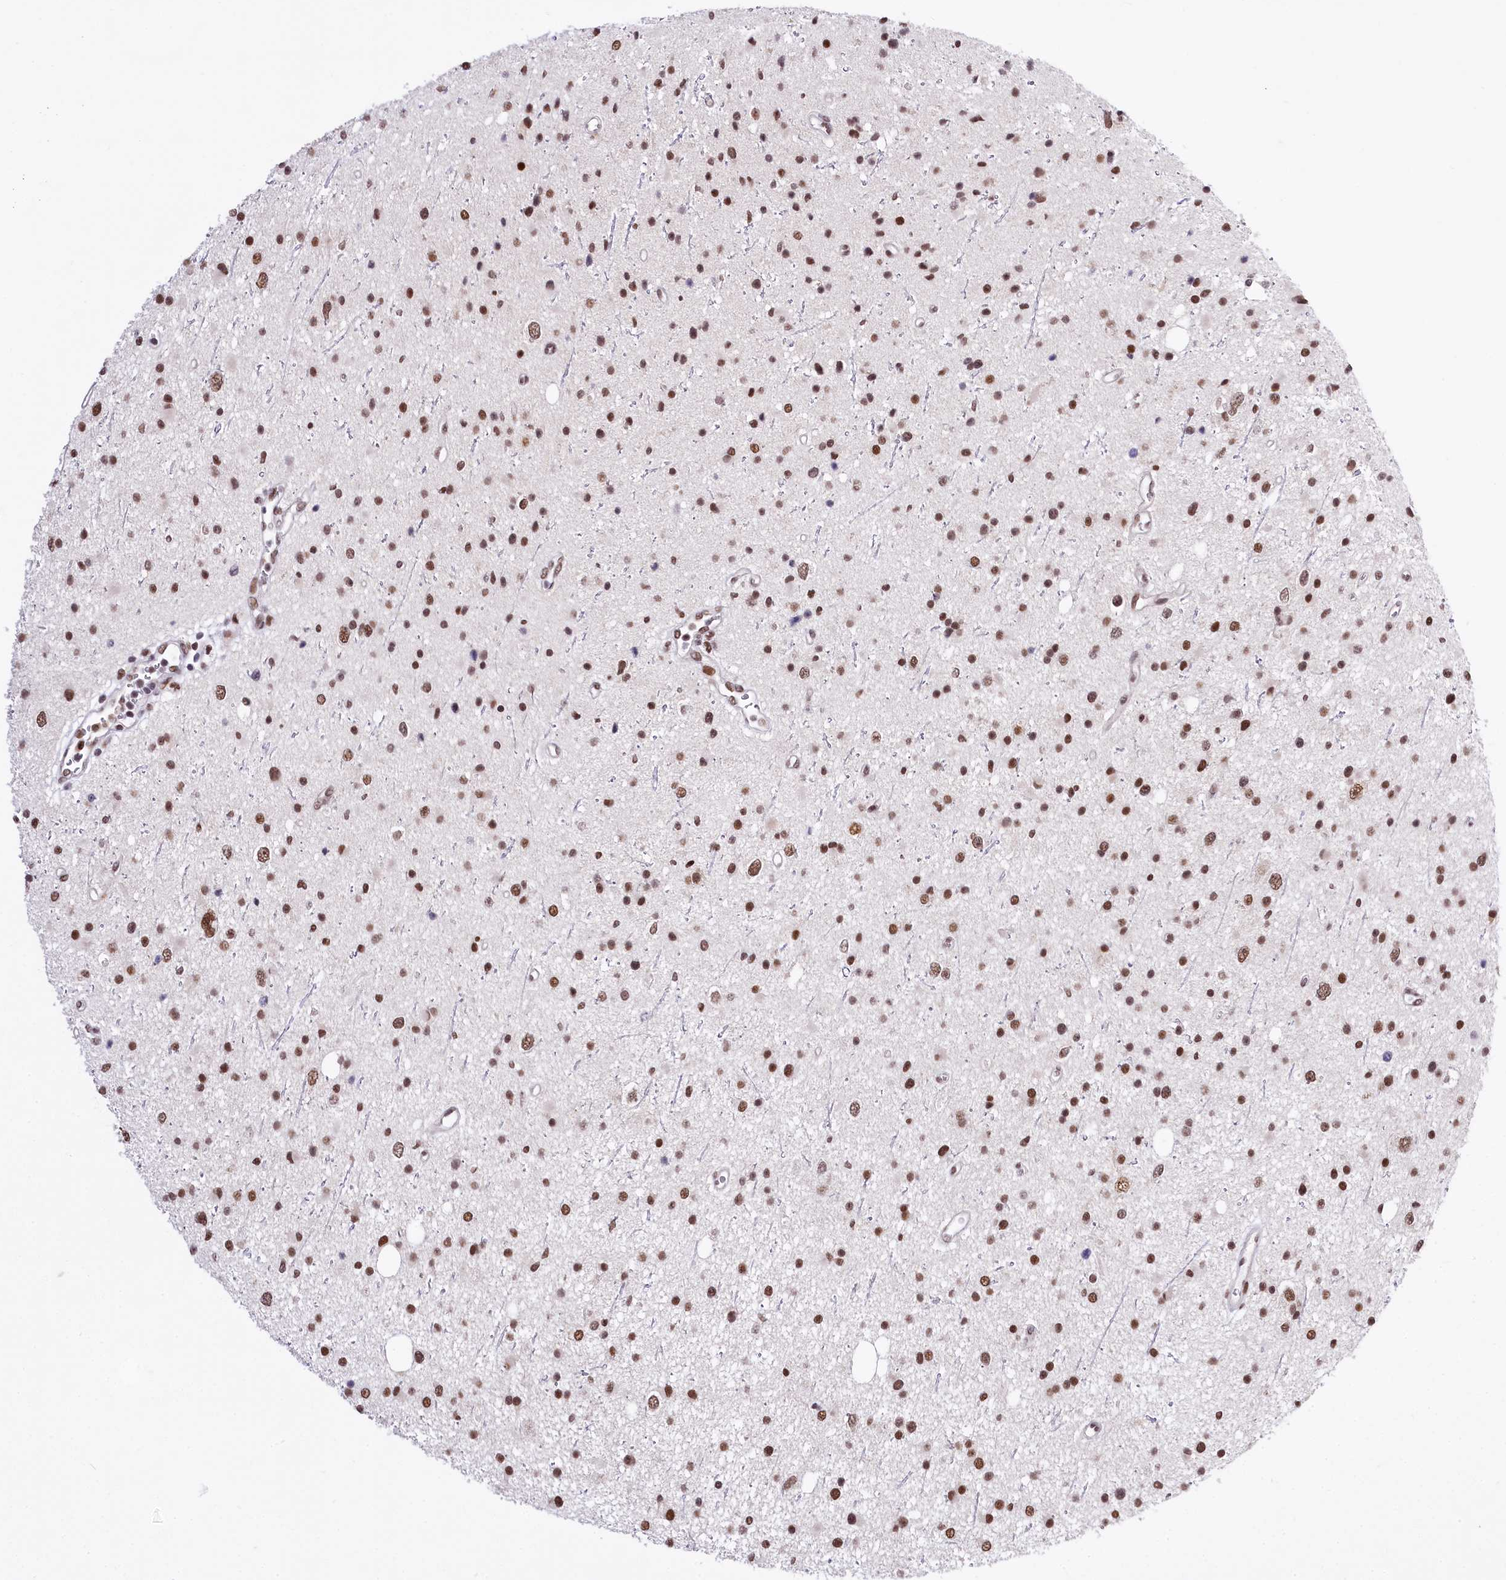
{"staining": {"intensity": "moderate", "quantity": ">75%", "location": "nuclear"}, "tissue": "glioma", "cell_type": "Tumor cells", "image_type": "cancer", "snomed": [{"axis": "morphology", "description": "Glioma, malignant, Low grade"}, {"axis": "topography", "description": "Cerebral cortex"}], "caption": "A brown stain shows moderate nuclear staining of a protein in human glioma tumor cells.", "gene": "POU4F3", "patient": {"sex": "female", "age": 39}}